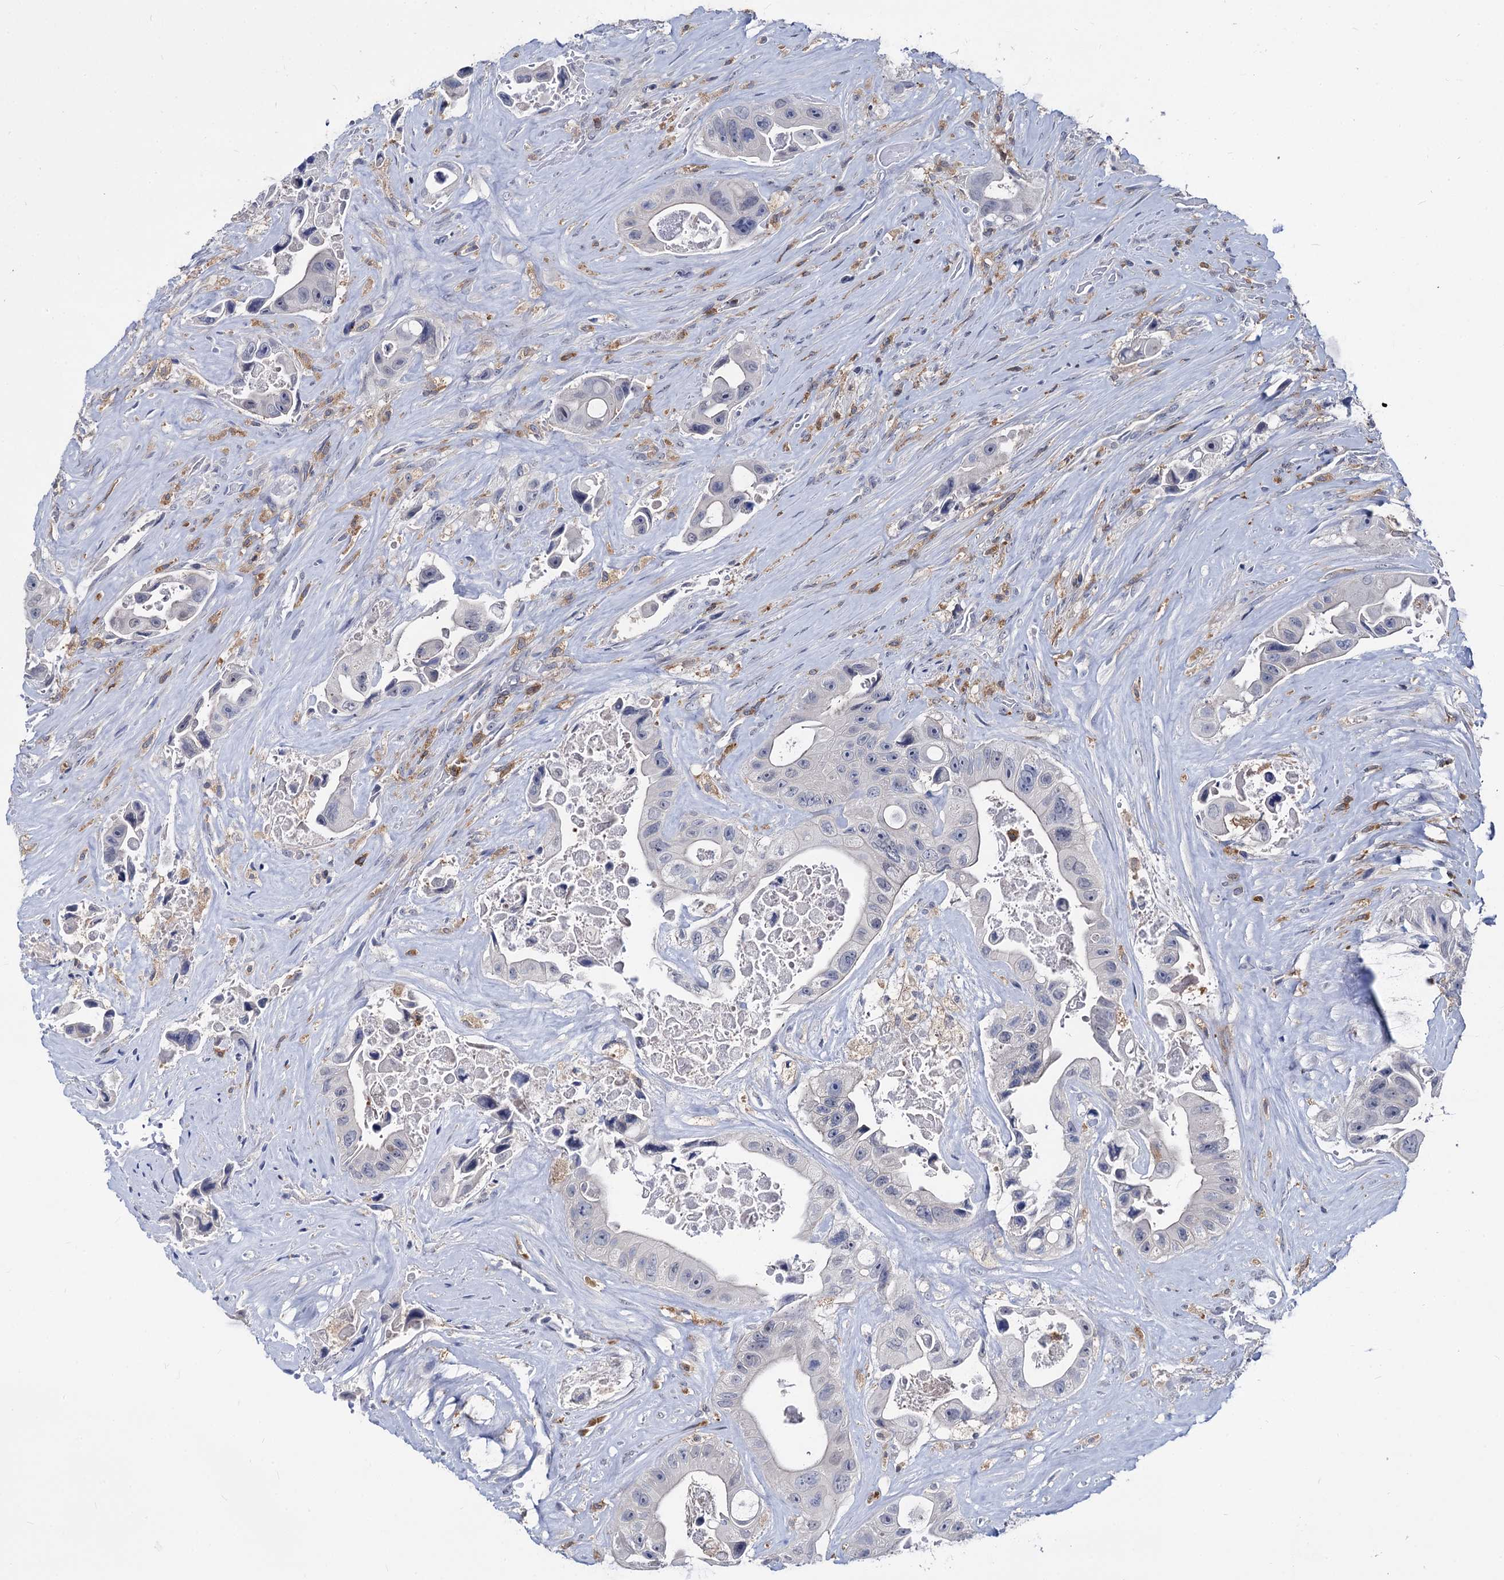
{"staining": {"intensity": "negative", "quantity": "none", "location": "none"}, "tissue": "colorectal cancer", "cell_type": "Tumor cells", "image_type": "cancer", "snomed": [{"axis": "morphology", "description": "Adenocarcinoma, NOS"}, {"axis": "topography", "description": "Colon"}], "caption": "The image shows no staining of tumor cells in adenocarcinoma (colorectal). (IHC, brightfield microscopy, high magnification).", "gene": "RHOG", "patient": {"sex": "female", "age": 46}}